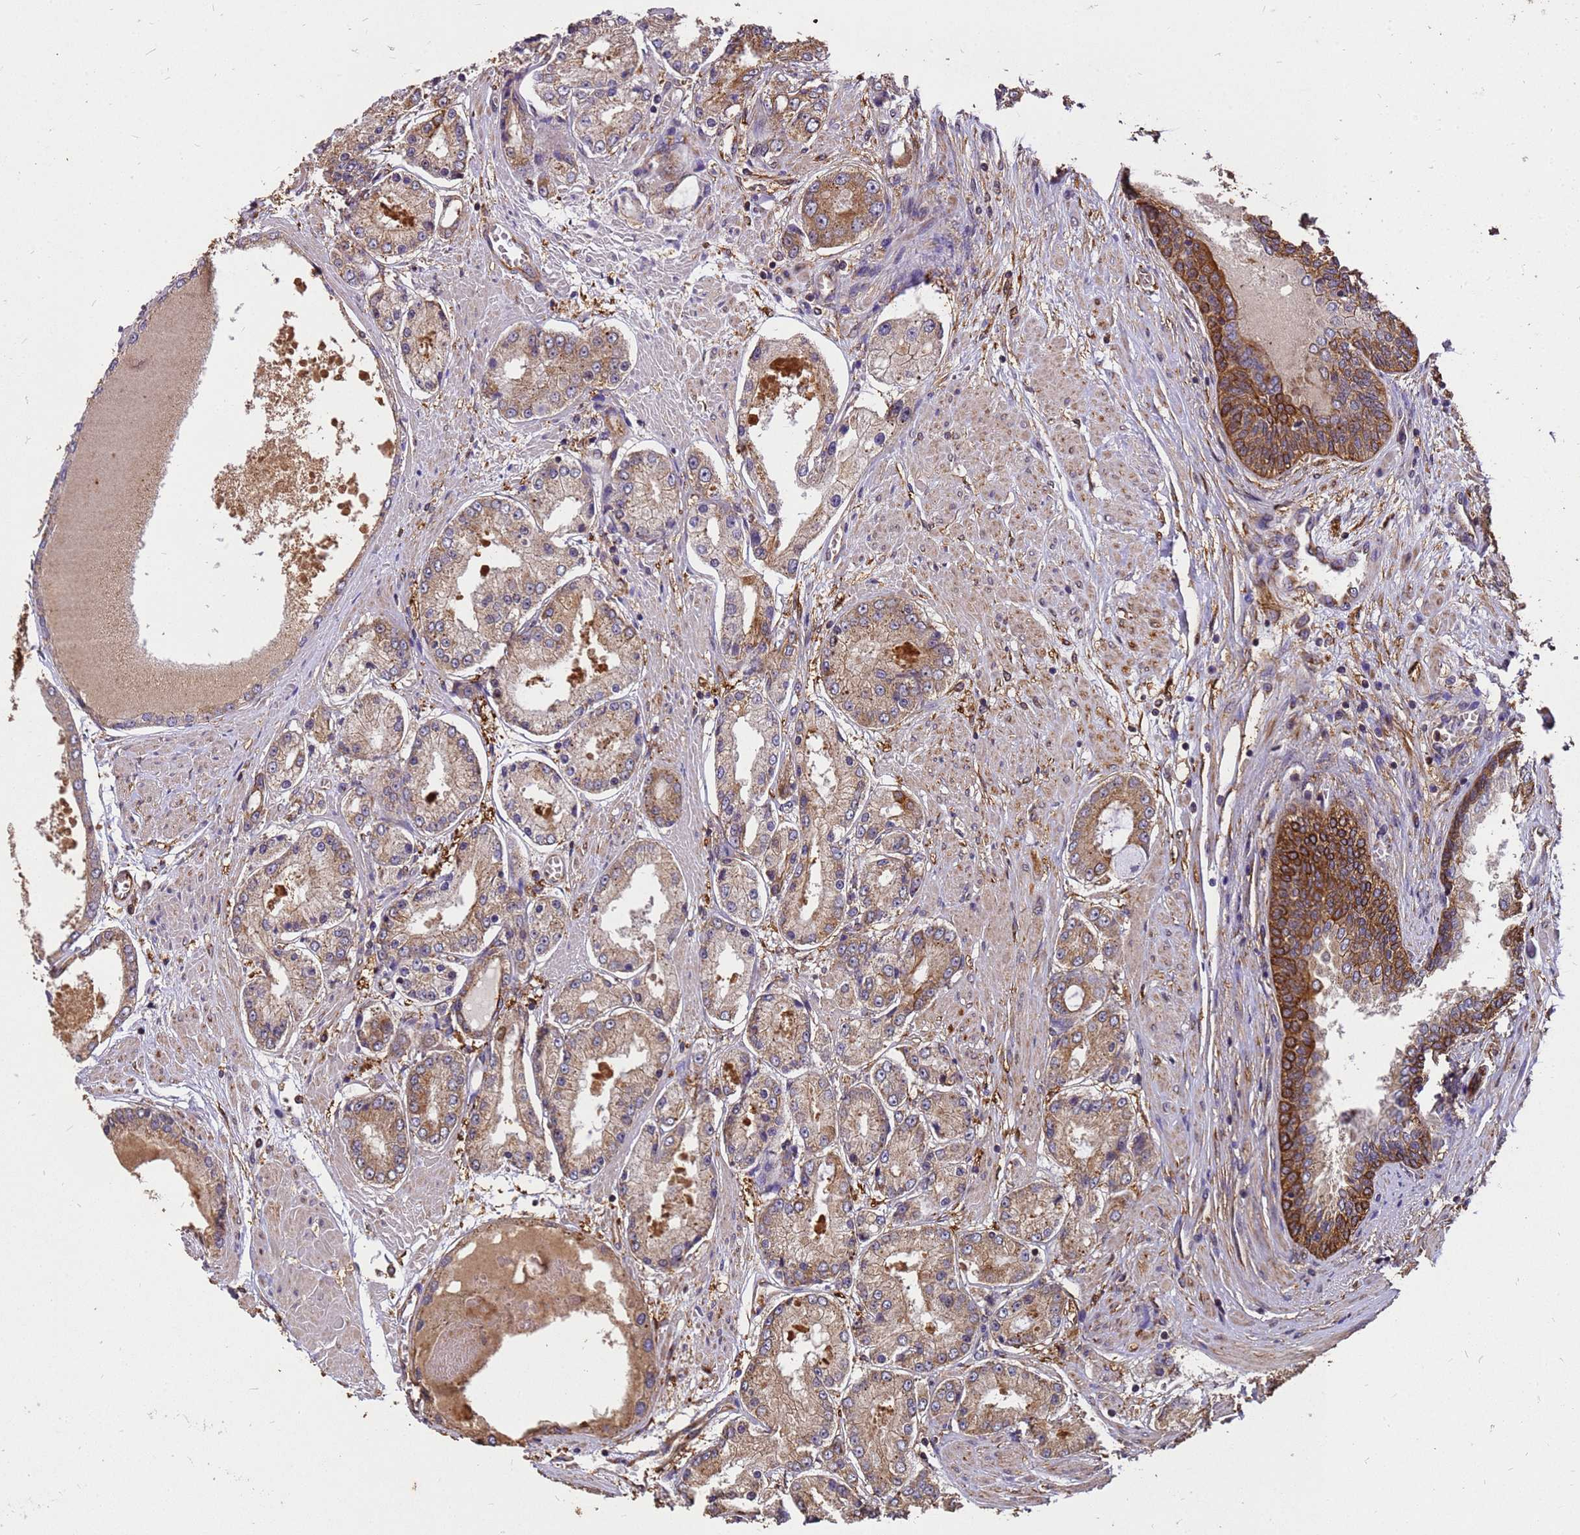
{"staining": {"intensity": "weak", "quantity": "25%-75%", "location": "cytoplasmic/membranous"}, "tissue": "prostate cancer", "cell_type": "Tumor cells", "image_type": "cancer", "snomed": [{"axis": "morphology", "description": "Adenocarcinoma, High grade"}, {"axis": "topography", "description": "Prostate"}], "caption": "About 25%-75% of tumor cells in human adenocarcinoma (high-grade) (prostate) reveal weak cytoplasmic/membranous protein staining as visualized by brown immunohistochemical staining.", "gene": "ZNF618", "patient": {"sex": "male", "age": 59}}